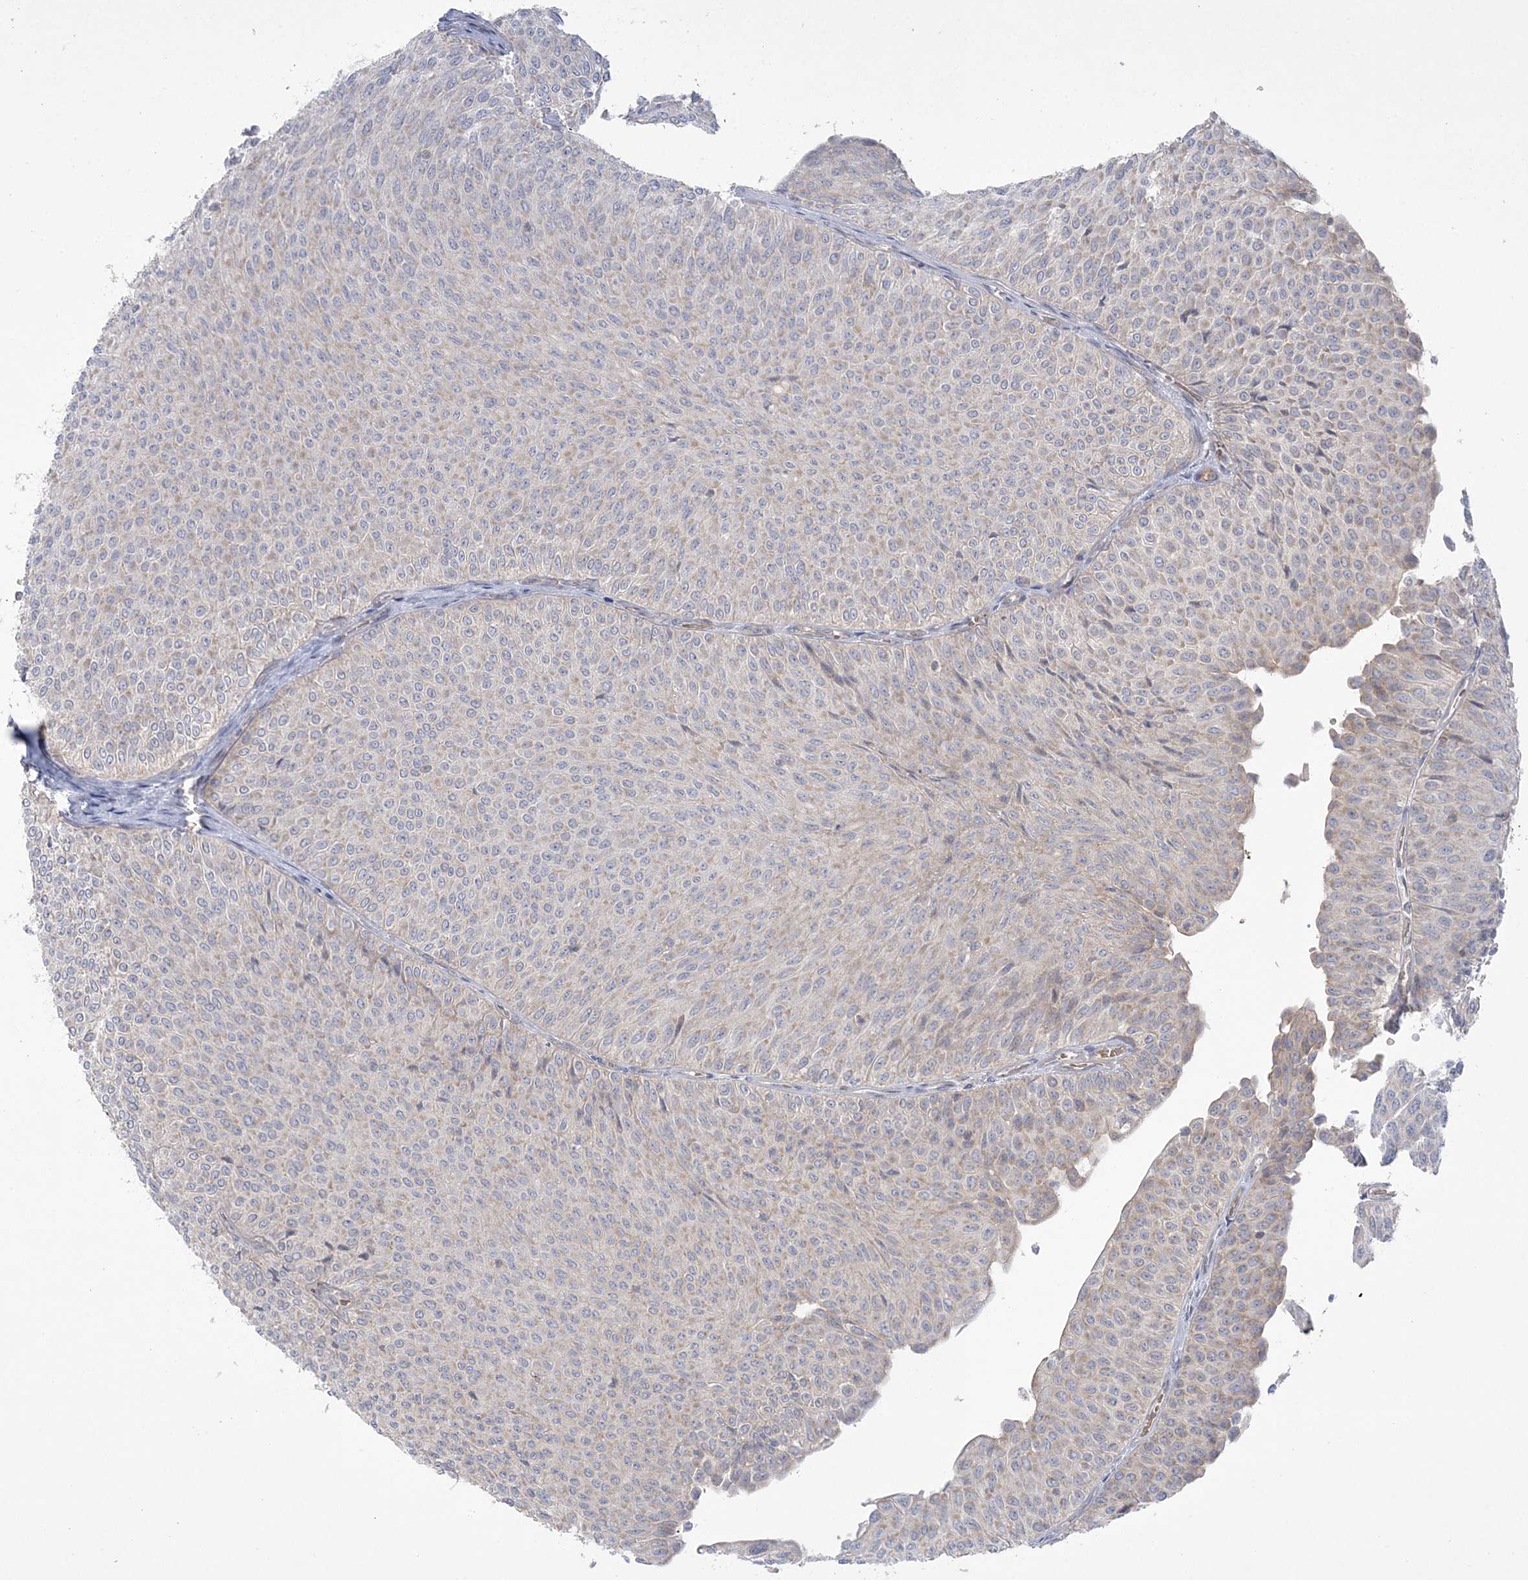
{"staining": {"intensity": "weak", "quantity": "<25%", "location": "cytoplasmic/membranous"}, "tissue": "urothelial cancer", "cell_type": "Tumor cells", "image_type": "cancer", "snomed": [{"axis": "morphology", "description": "Urothelial carcinoma, Low grade"}, {"axis": "topography", "description": "Urinary bladder"}], "caption": "Micrograph shows no significant protein staining in tumor cells of urothelial cancer. The staining was performed using DAB (3,3'-diaminobenzidine) to visualize the protein expression in brown, while the nuclei were stained in blue with hematoxylin (Magnification: 20x).", "gene": "ADAMTS12", "patient": {"sex": "male", "age": 78}}